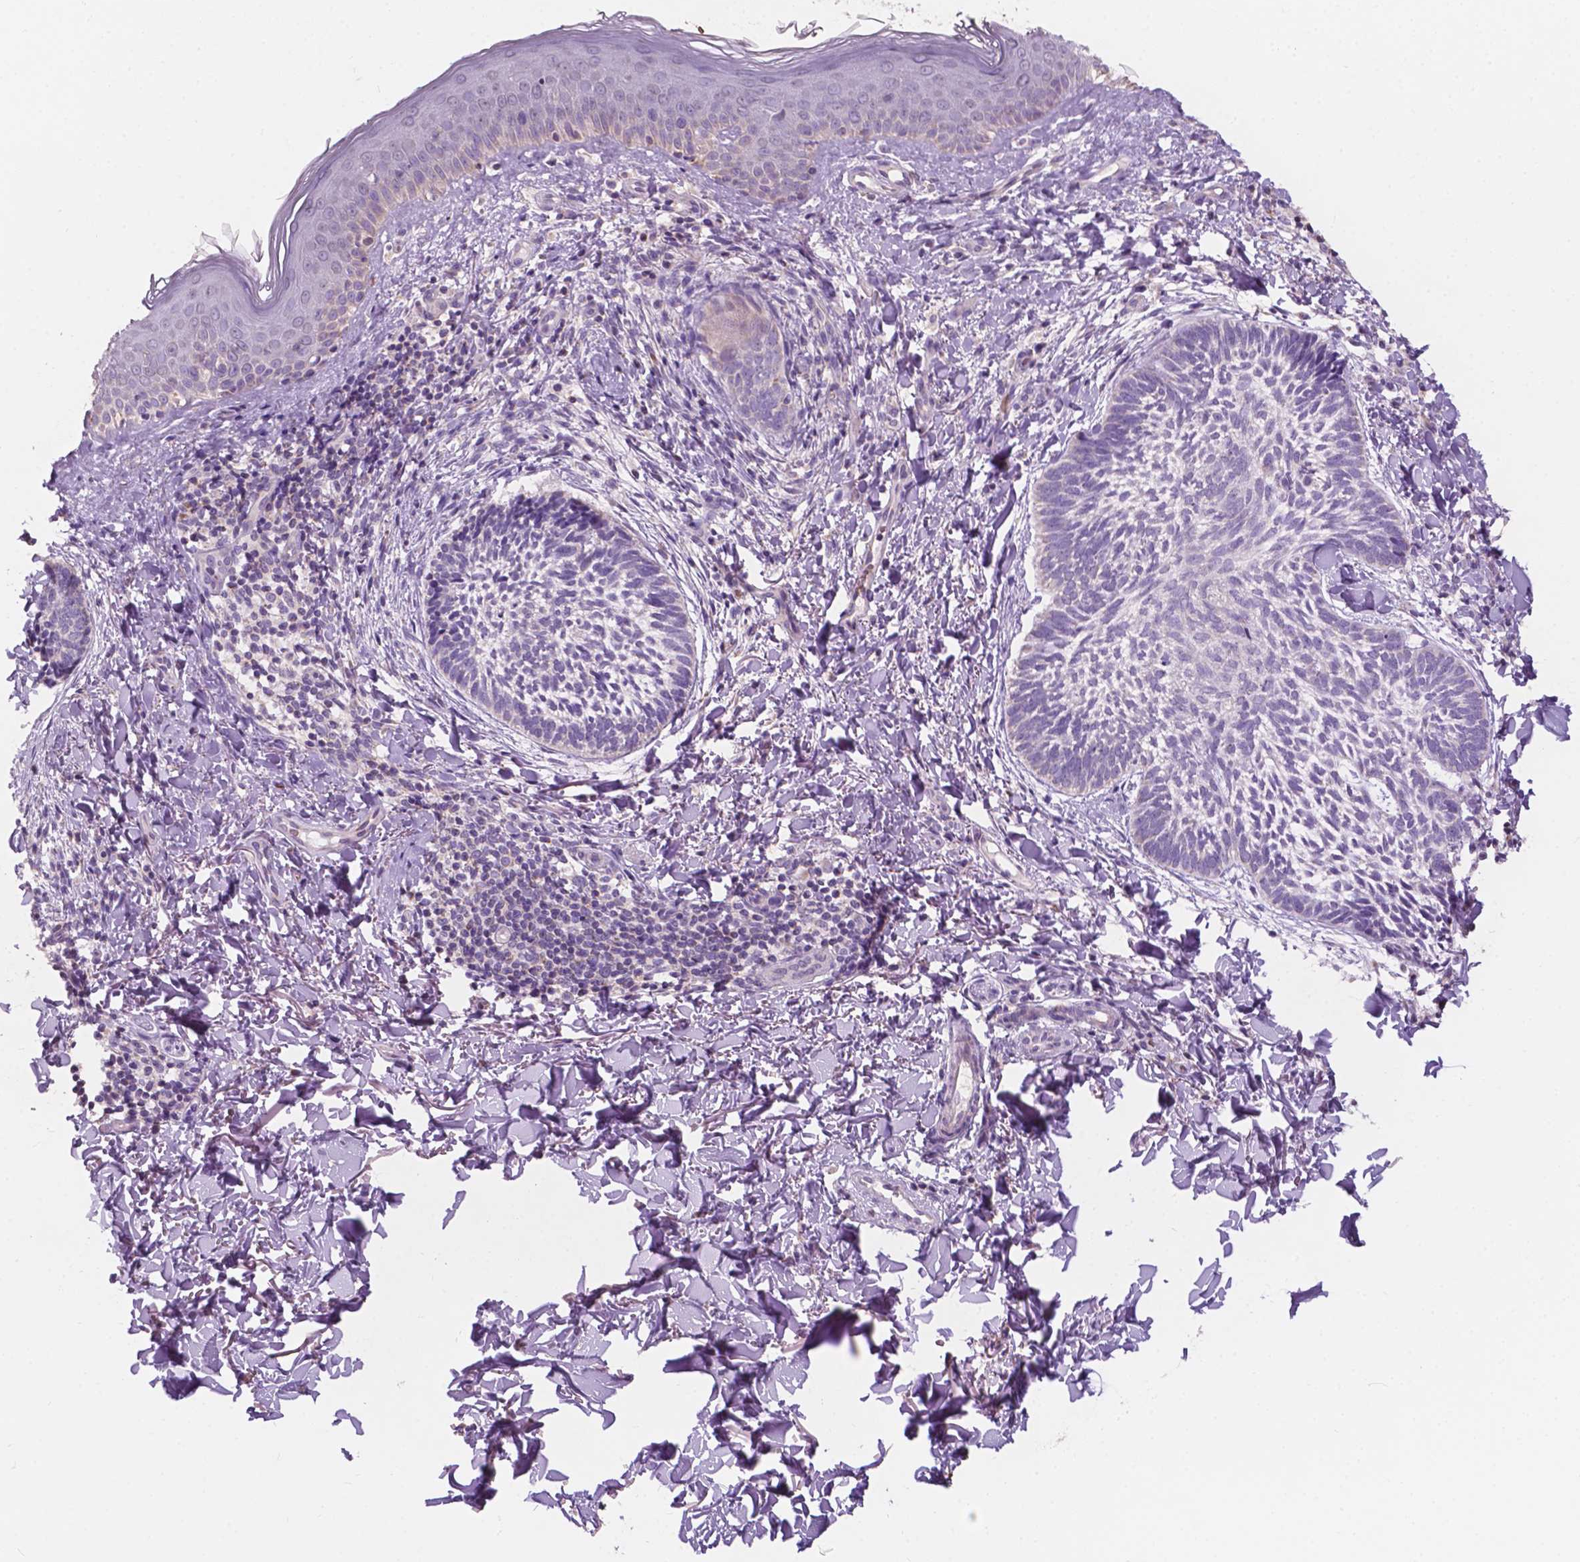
{"staining": {"intensity": "negative", "quantity": "none", "location": "none"}, "tissue": "skin cancer", "cell_type": "Tumor cells", "image_type": "cancer", "snomed": [{"axis": "morphology", "description": "Normal tissue, NOS"}, {"axis": "morphology", "description": "Basal cell carcinoma"}, {"axis": "topography", "description": "Skin"}], "caption": "A histopathology image of human skin cancer (basal cell carcinoma) is negative for staining in tumor cells.", "gene": "NDUFS1", "patient": {"sex": "male", "age": 46}}